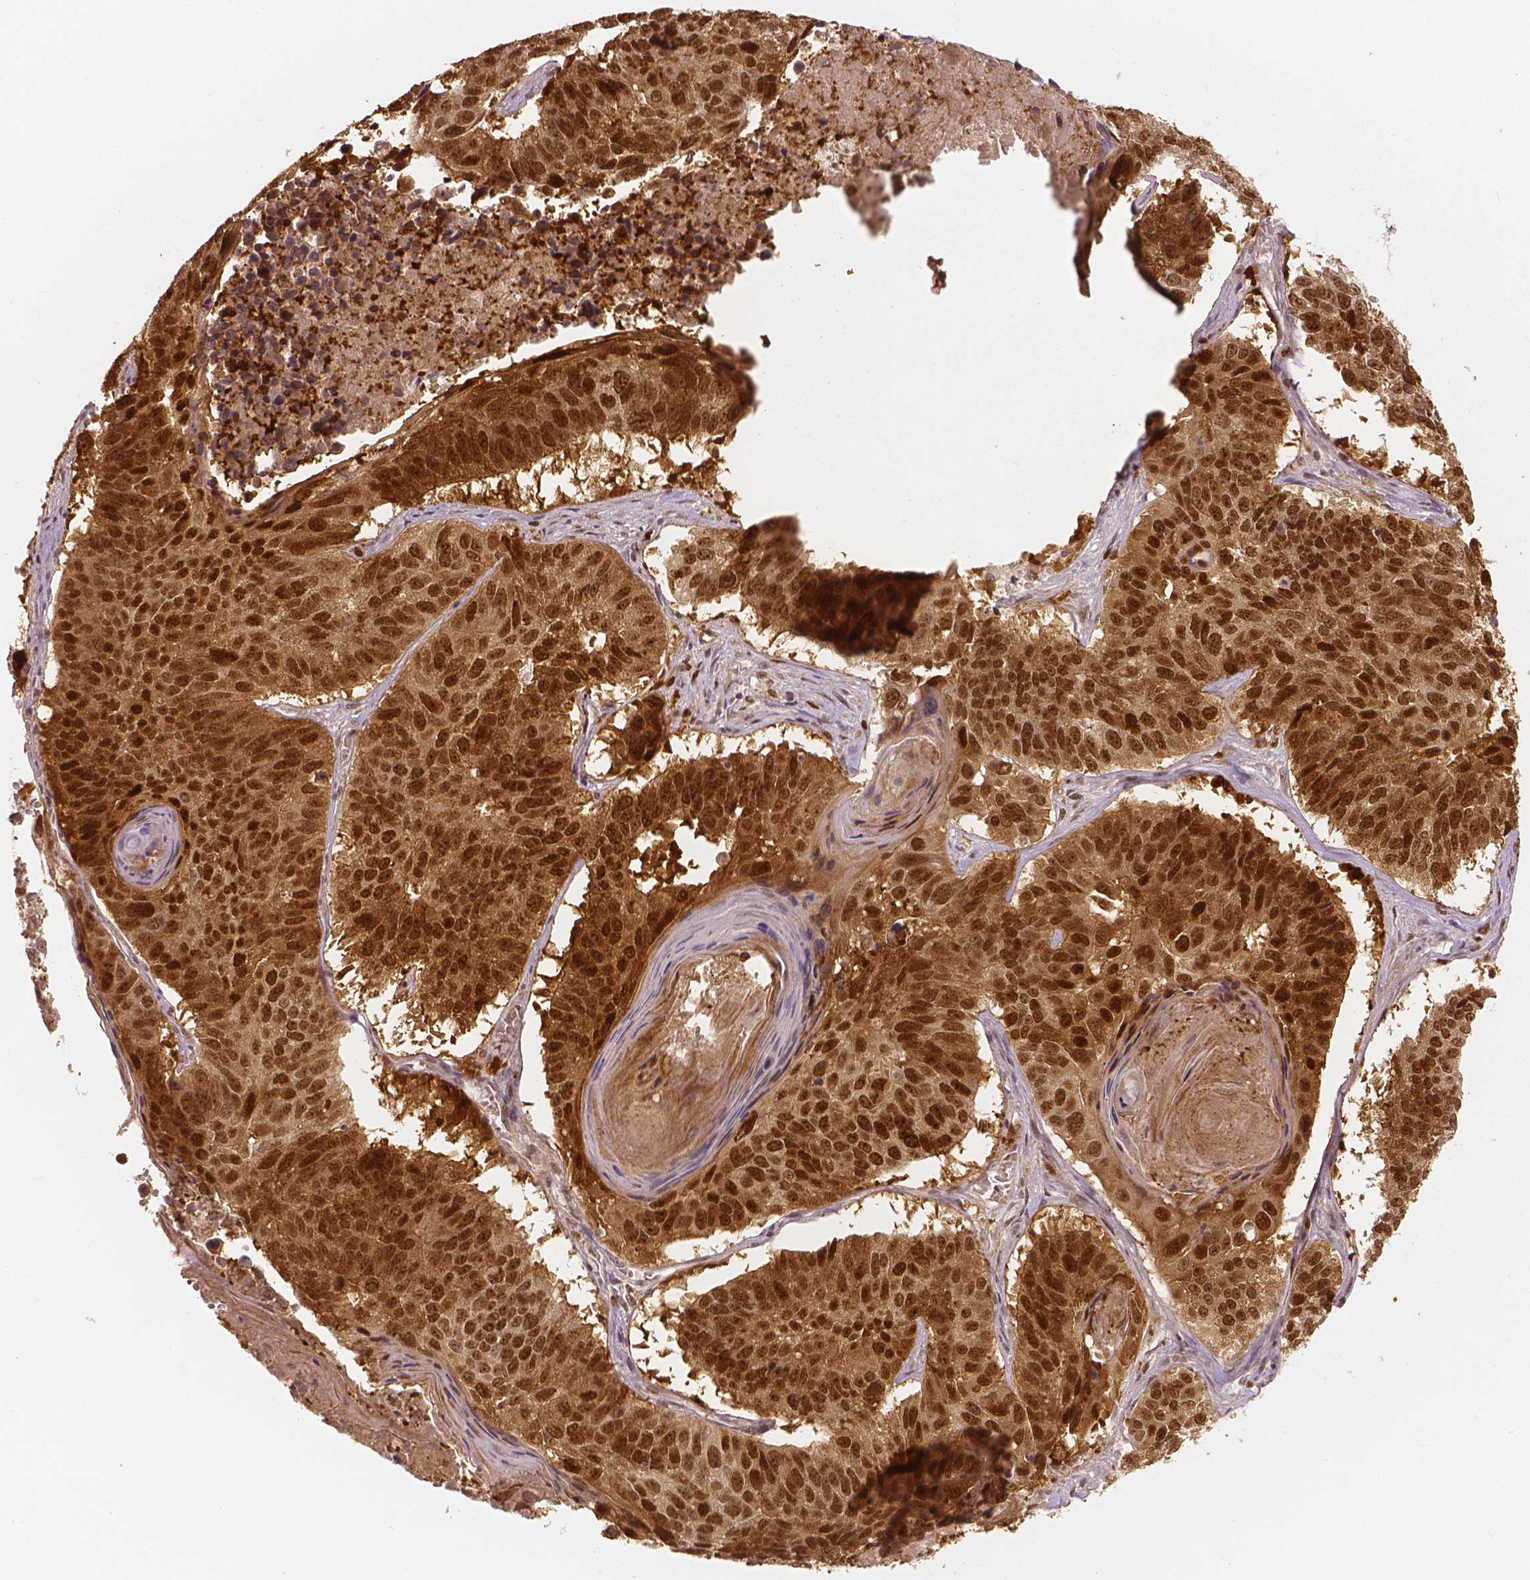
{"staining": {"intensity": "strong", "quantity": ">75%", "location": "nuclear"}, "tissue": "lung cancer", "cell_type": "Tumor cells", "image_type": "cancer", "snomed": [{"axis": "morphology", "description": "Squamous cell carcinoma, NOS"}, {"axis": "topography", "description": "Lung"}], "caption": "Immunohistochemistry of lung cancer displays high levels of strong nuclear expression in approximately >75% of tumor cells.", "gene": "NSD2", "patient": {"sex": "male", "age": 73}}